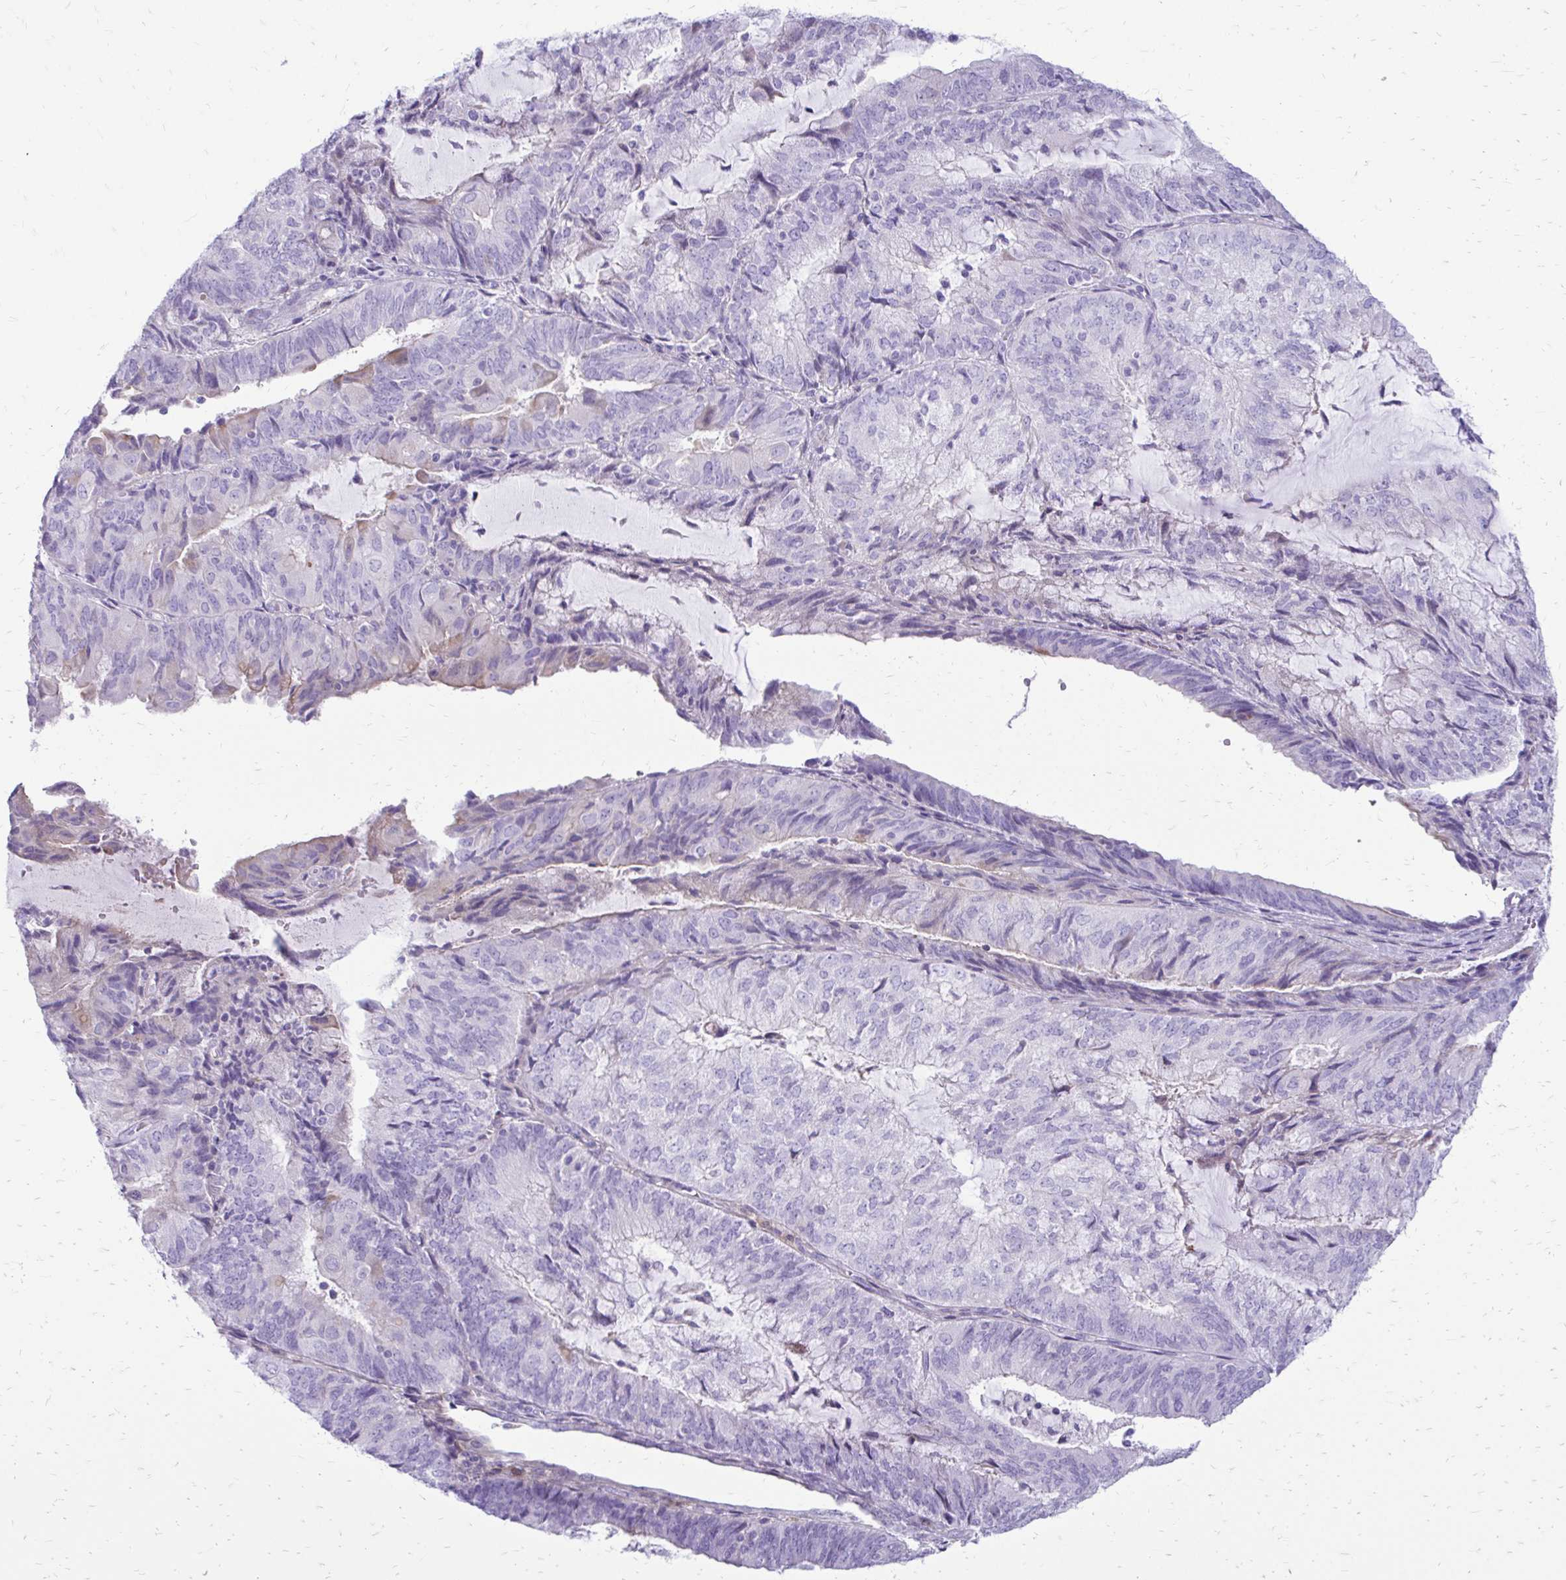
{"staining": {"intensity": "negative", "quantity": "none", "location": "none"}, "tissue": "endometrial cancer", "cell_type": "Tumor cells", "image_type": "cancer", "snomed": [{"axis": "morphology", "description": "Adenocarcinoma, NOS"}, {"axis": "topography", "description": "Endometrium"}], "caption": "This is a photomicrograph of immunohistochemistry (IHC) staining of endometrial cancer, which shows no staining in tumor cells.", "gene": "SIGLEC11", "patient": {"sex": "female", "age": 81}}